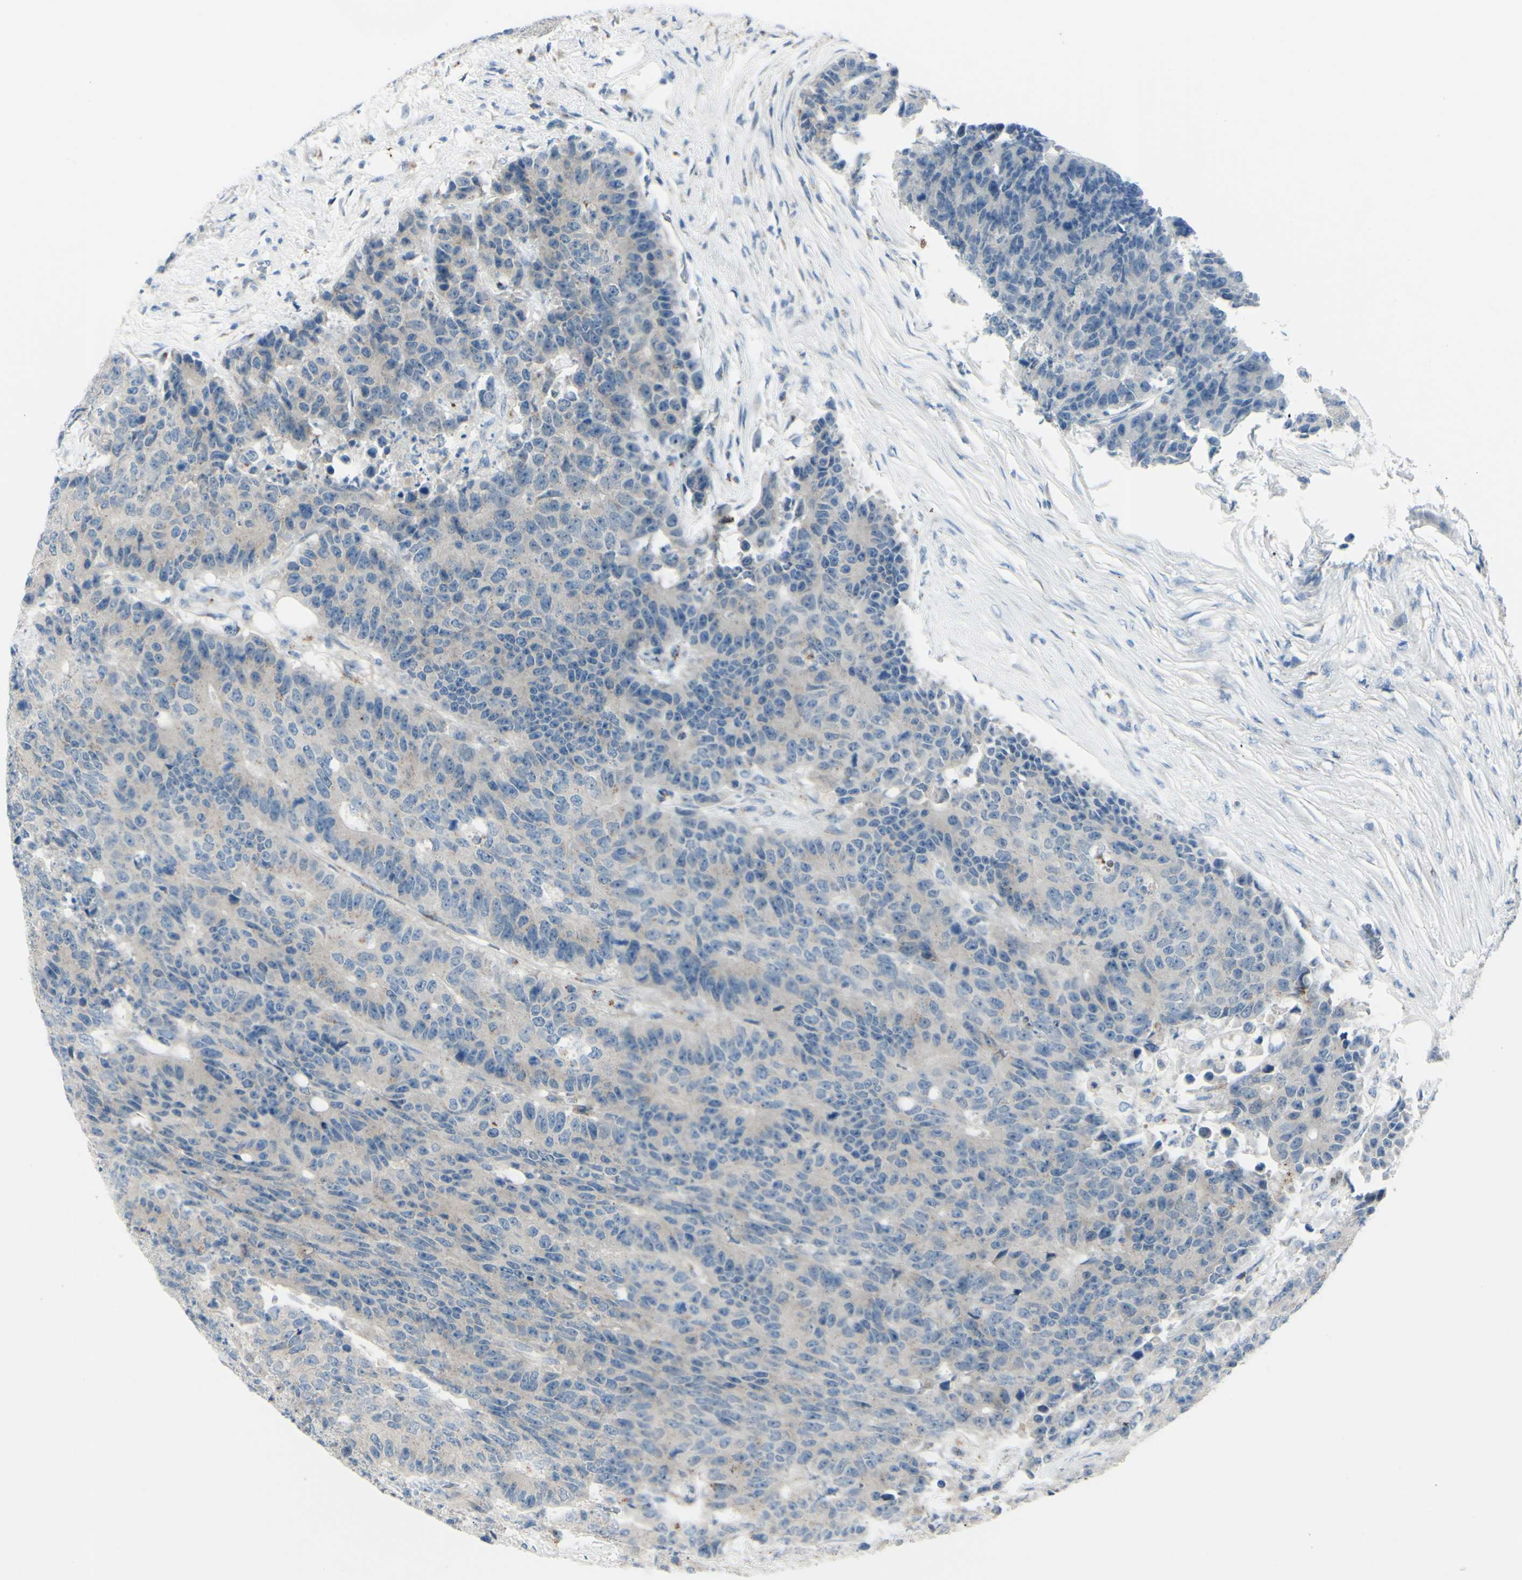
{"staining": {"intensity": "weak", "quantity": "<25%", "location": "cytoplasmic/membranous"}, "tissue": "colorectal cancer", "cell_type": "Tumor cells", "image_type": "cancer", "snomed": [{"axis": "morphology", "description": "Adenocarcinoma, NOS"}, {"axis": "topography", "description": "Colon"}], "caption": "A photomicrograph of human adenocarcinoma (colorectal) is negative for staining in tumor cells. (Stains: DAB (3,3'-diaminobenzidine) immunohistochemistry with hematoxylin counter stain, Microscopy: brightfield microscopy at high magnification).", "gene": "B4GALT1", "patient": {"sex": "female", "age": 86}}